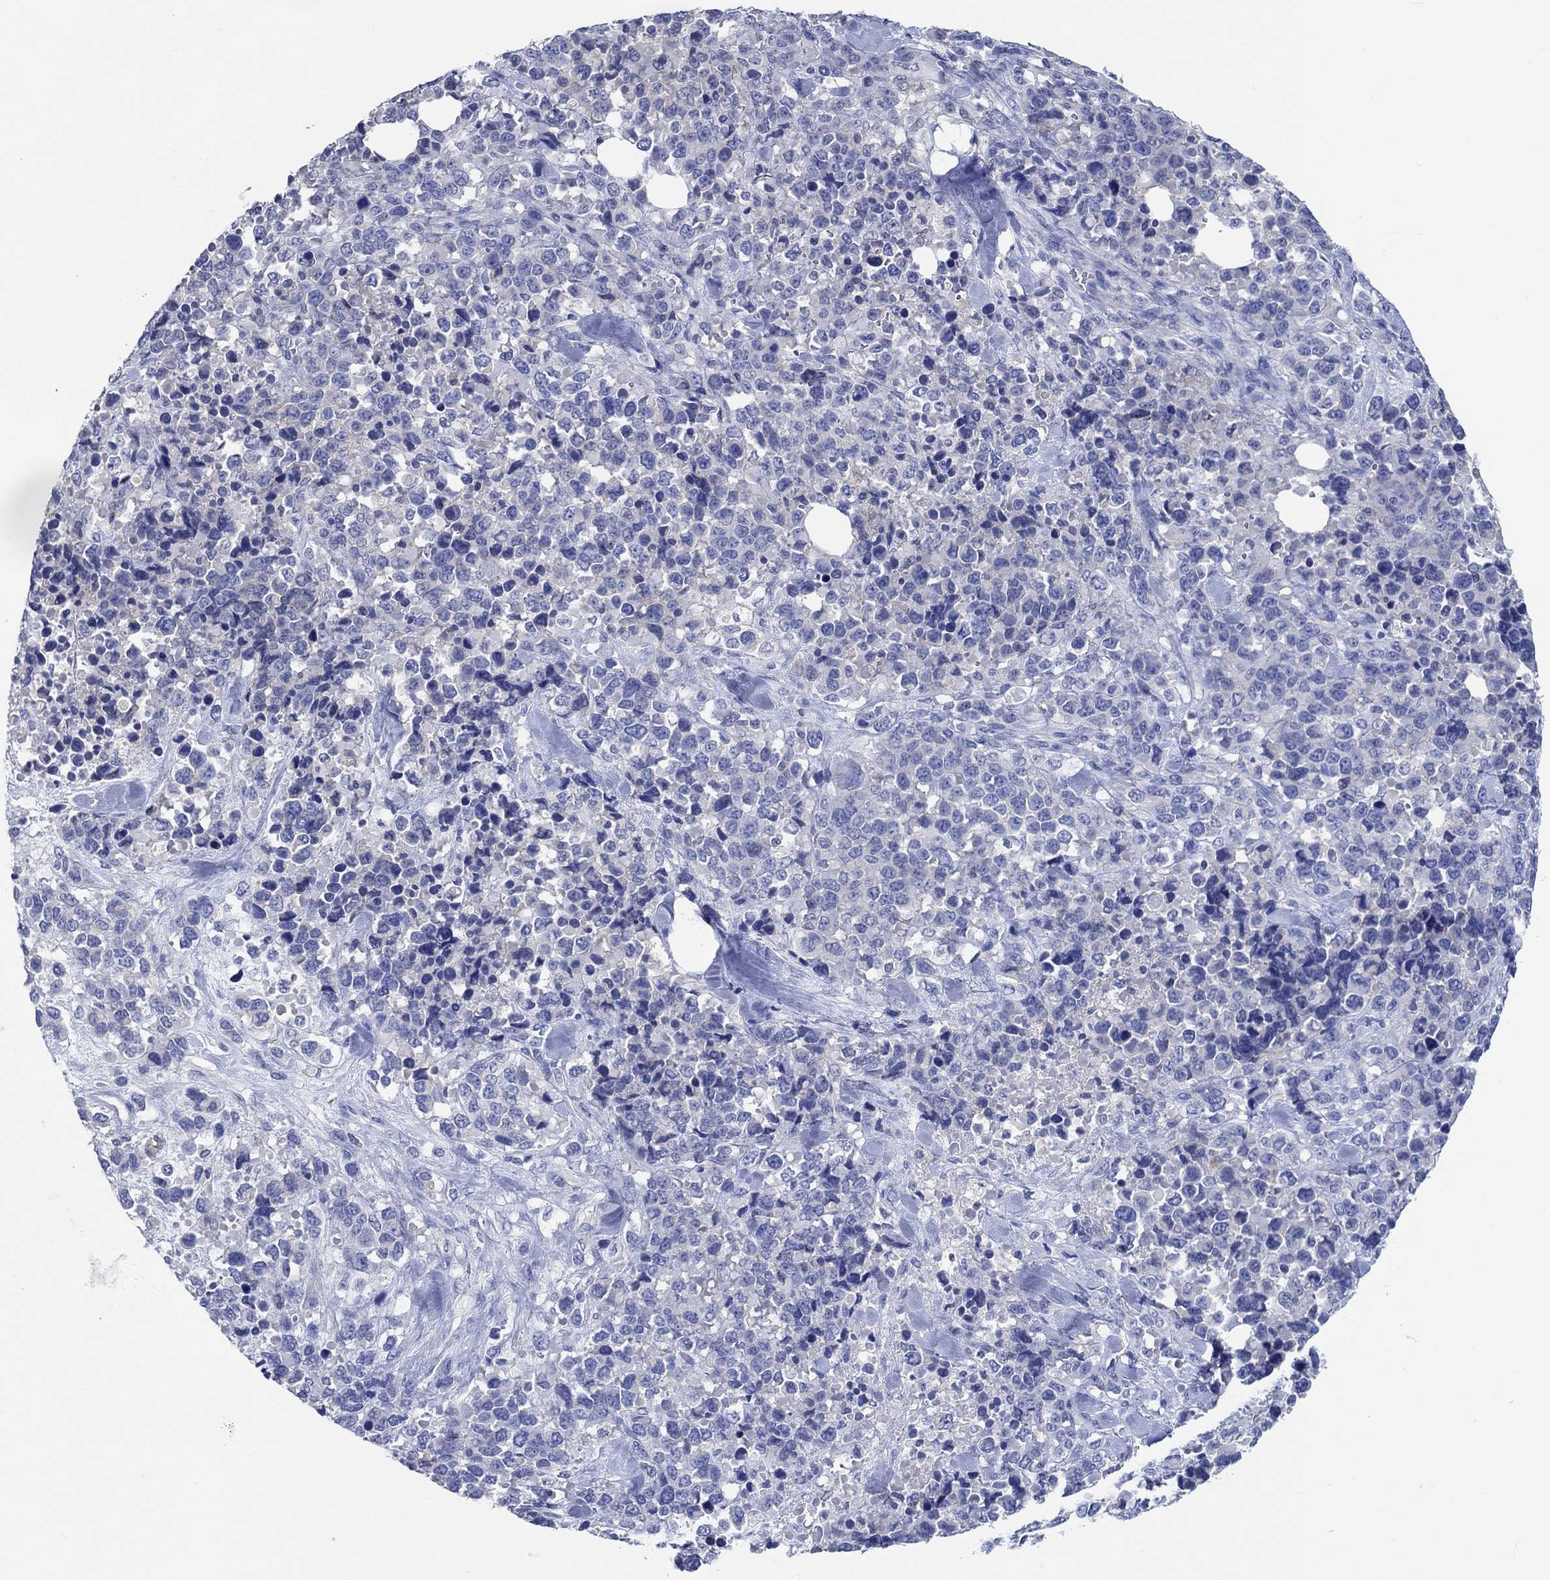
{"staining": {"intensity": "negative", "quantity": "none", "location": "none"}, "tissue": "melanoma", "cell_type": "Tumor cells", "image_type": "cancer", "snomed": [{"axis": "morphology", "description": "Malignant melanoma, Metastatic site"}, {"axis": "topography", "description": "Skin"}], "caption": "Human melanoma stained for a protein using IHC reveals no expression in tumor cells.", "gene": "SHISA4", "patient": {"sex": "male", "age": 84}}